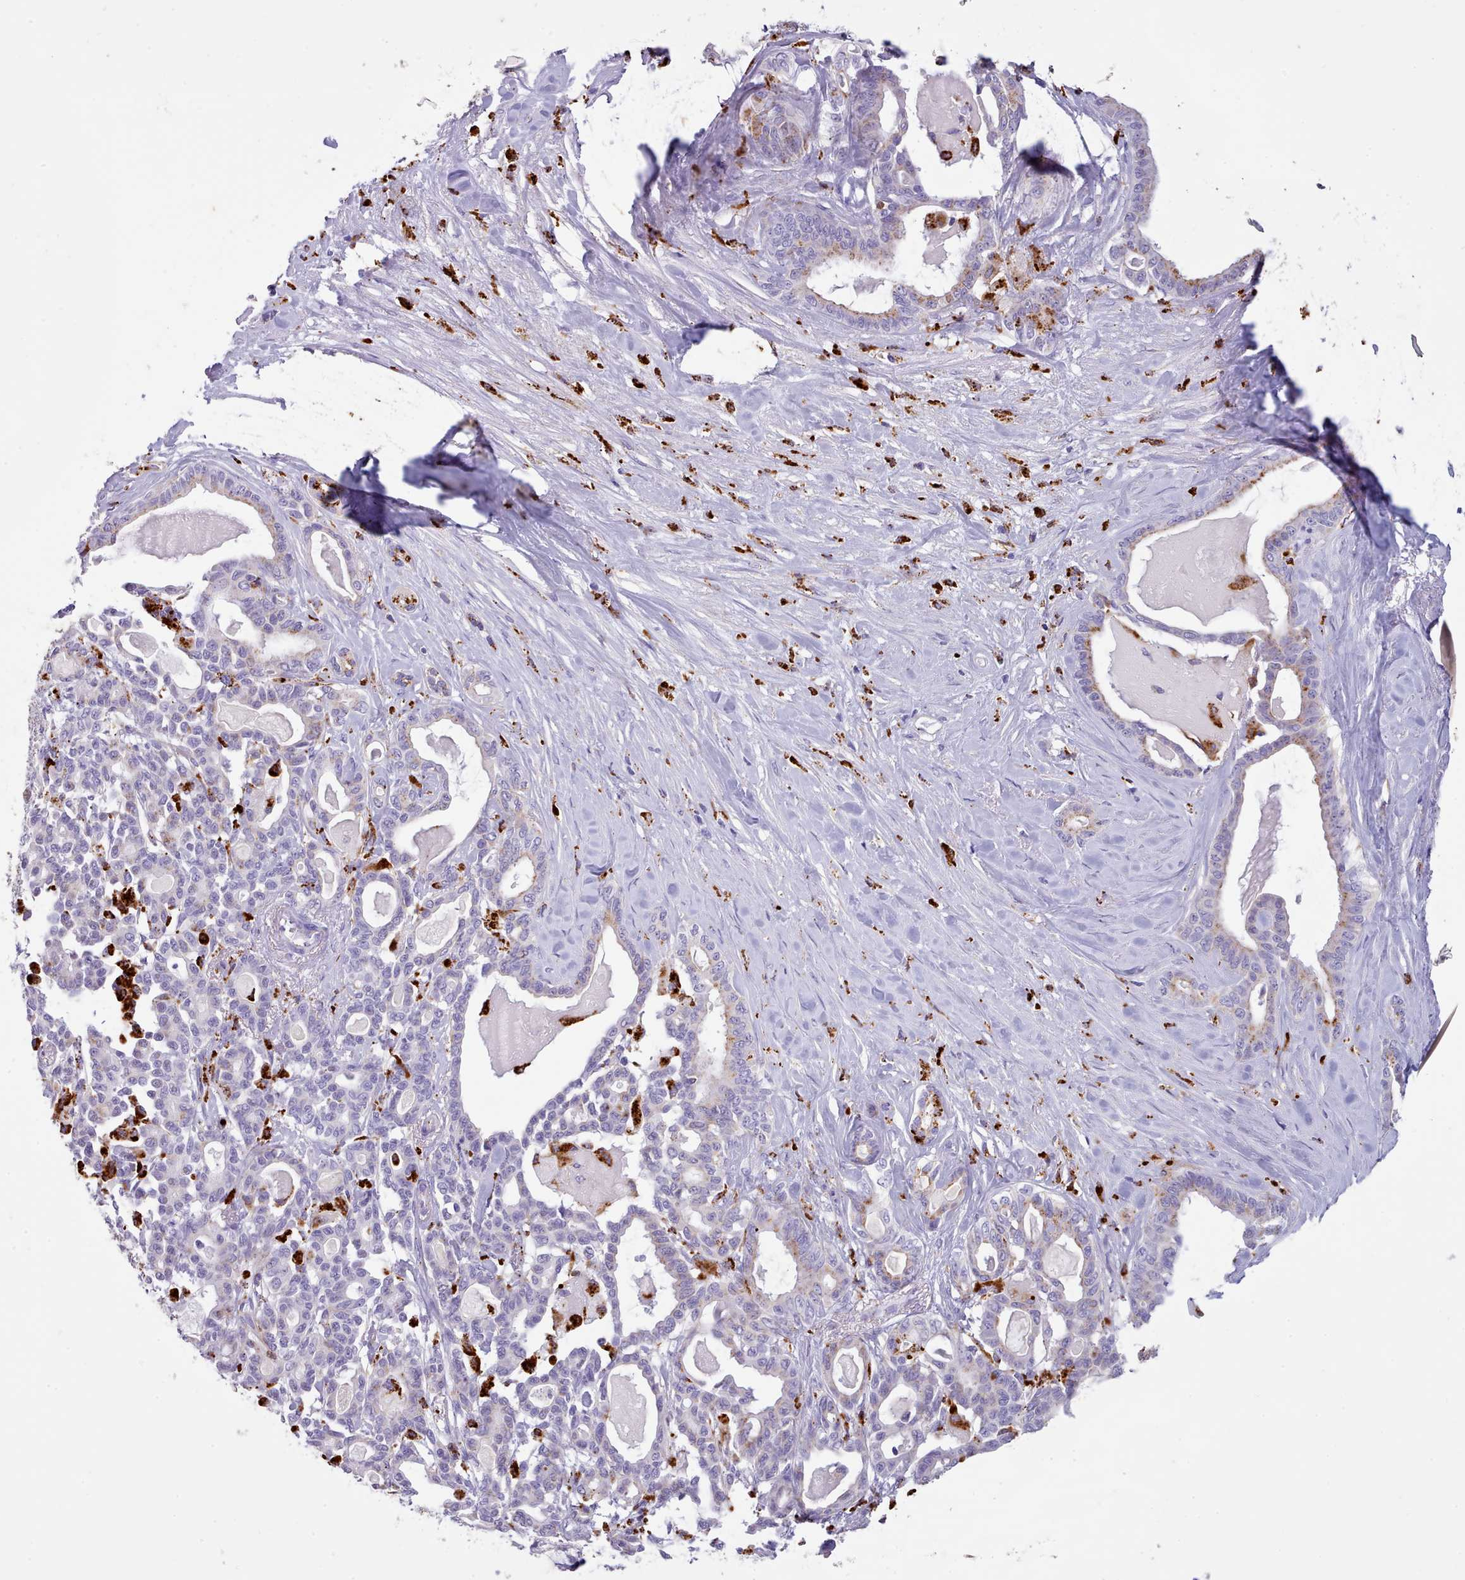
{"staining": {"intensity": "moderate", "quantity": "<25%", "location": "cytoplasmic/membranous"}, "tissue": "pancreatic cancer", "cell_type": "Tumor cells", "image_type": "cancer", "snomed": [{"axis": "morphology", "description": "Adenocarcinoma, NOS"}, {"axis": "topography", "description": "Pancreas"}], "caption": "About <25% of tumor cells in pancreatic cancer exhibit moderate cytoplasmic/membranous protein expression as visualized by brown immunohistochemical staining.", "gene": "GAA", "patient": {"sex": "male", "age": 63}}